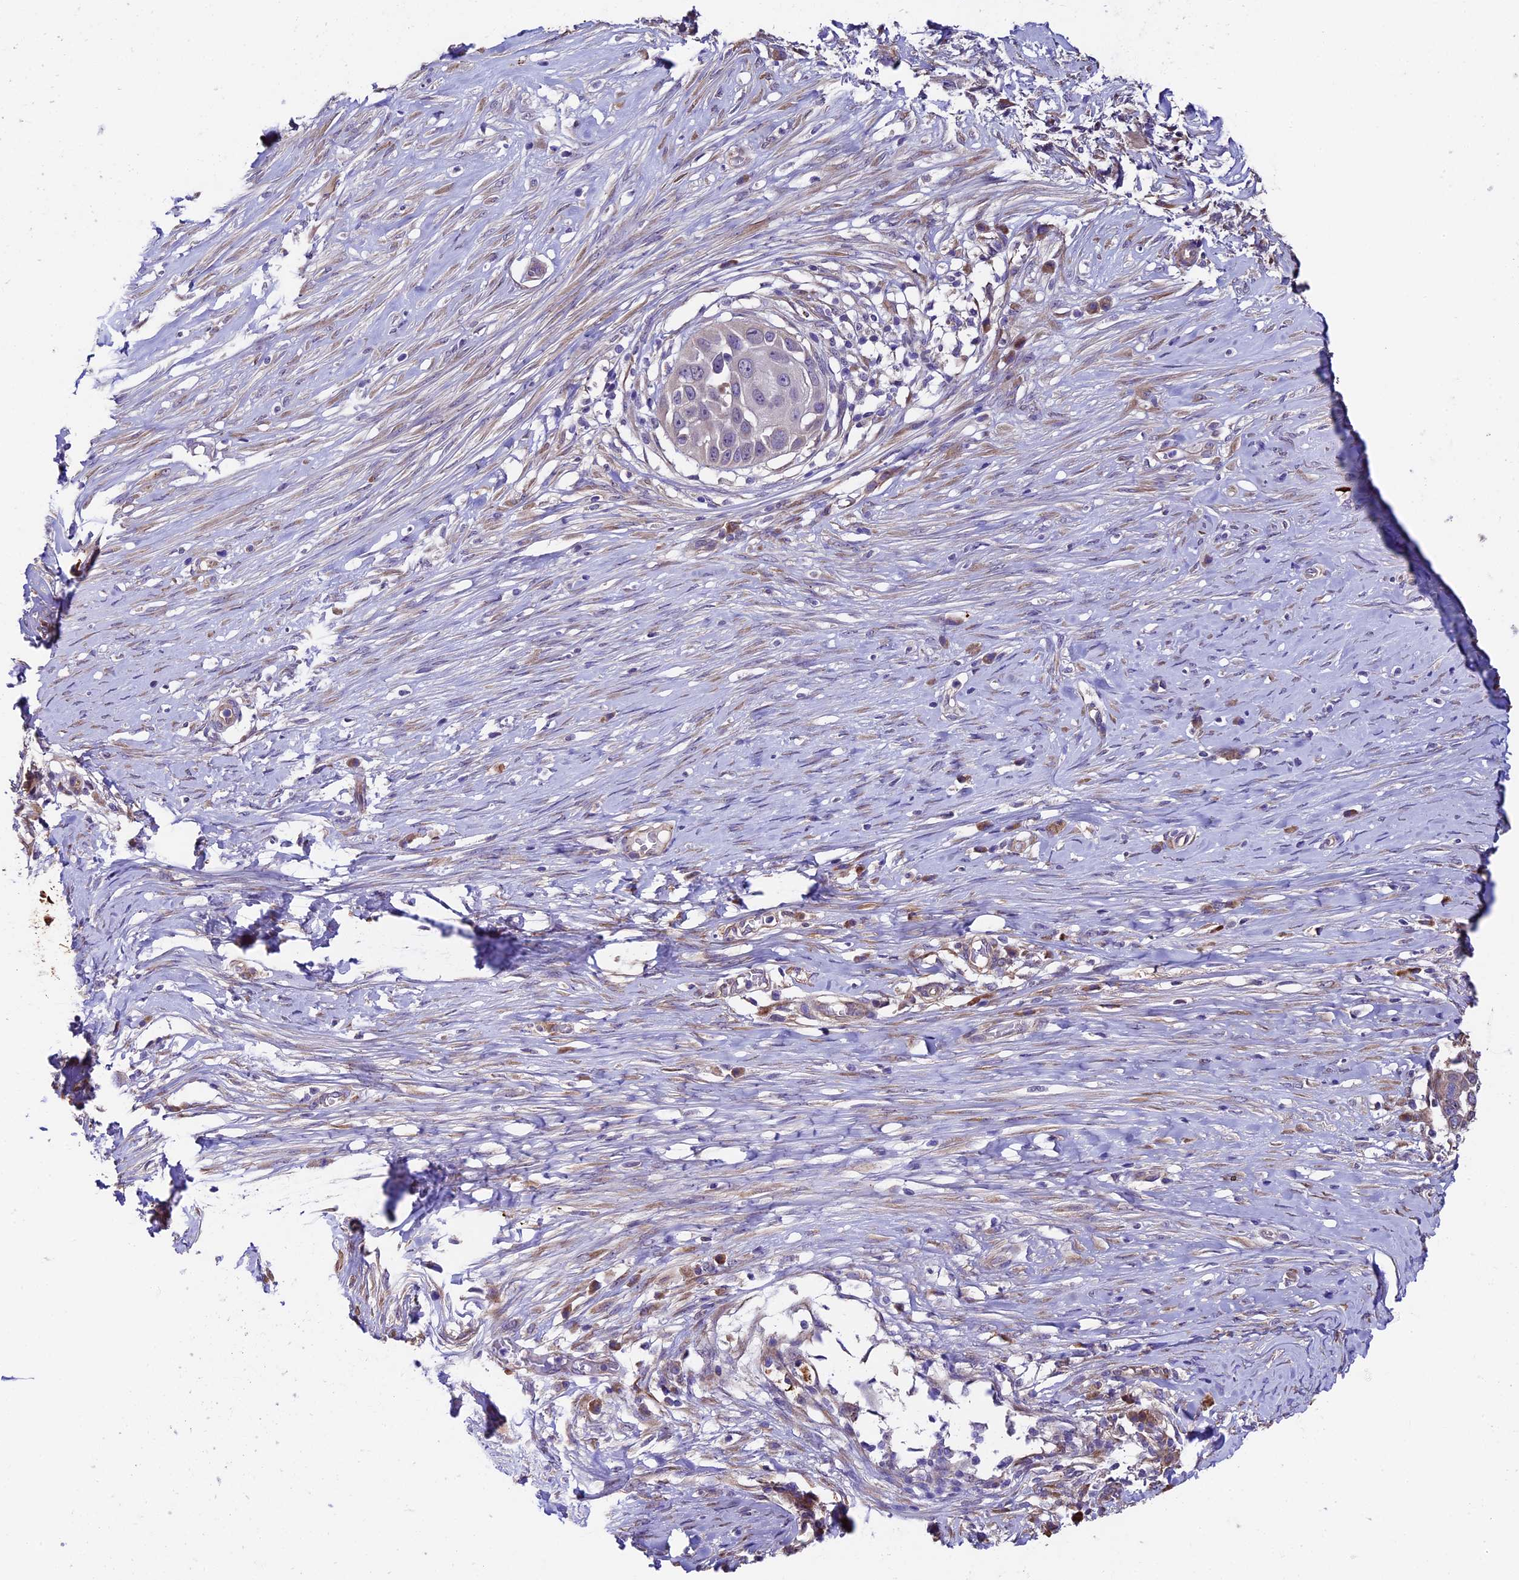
{"staining": {"intensity": "negative", "quantity": "none", "location": "none"}, "tissue": "skin cancer", "cell_type": "Tumor cells", "image_type": "cancer", "snomed": [{"axis": "morphology", "description": "Squamous cell carcinoma, NOS"}, {"axis": "topography", "description": "Skin"}], "caption": "The histopathology image demonstrates no significant expression in tumor cells of skin squamous cell carcinoma. (Brightfield microscopy of DAB (3,3'-diaminobenzidine) immunohistochemistry (IHC) at high magnification).", "gene": "LSM7", "patient": {"sex": "female", "age": 44}}